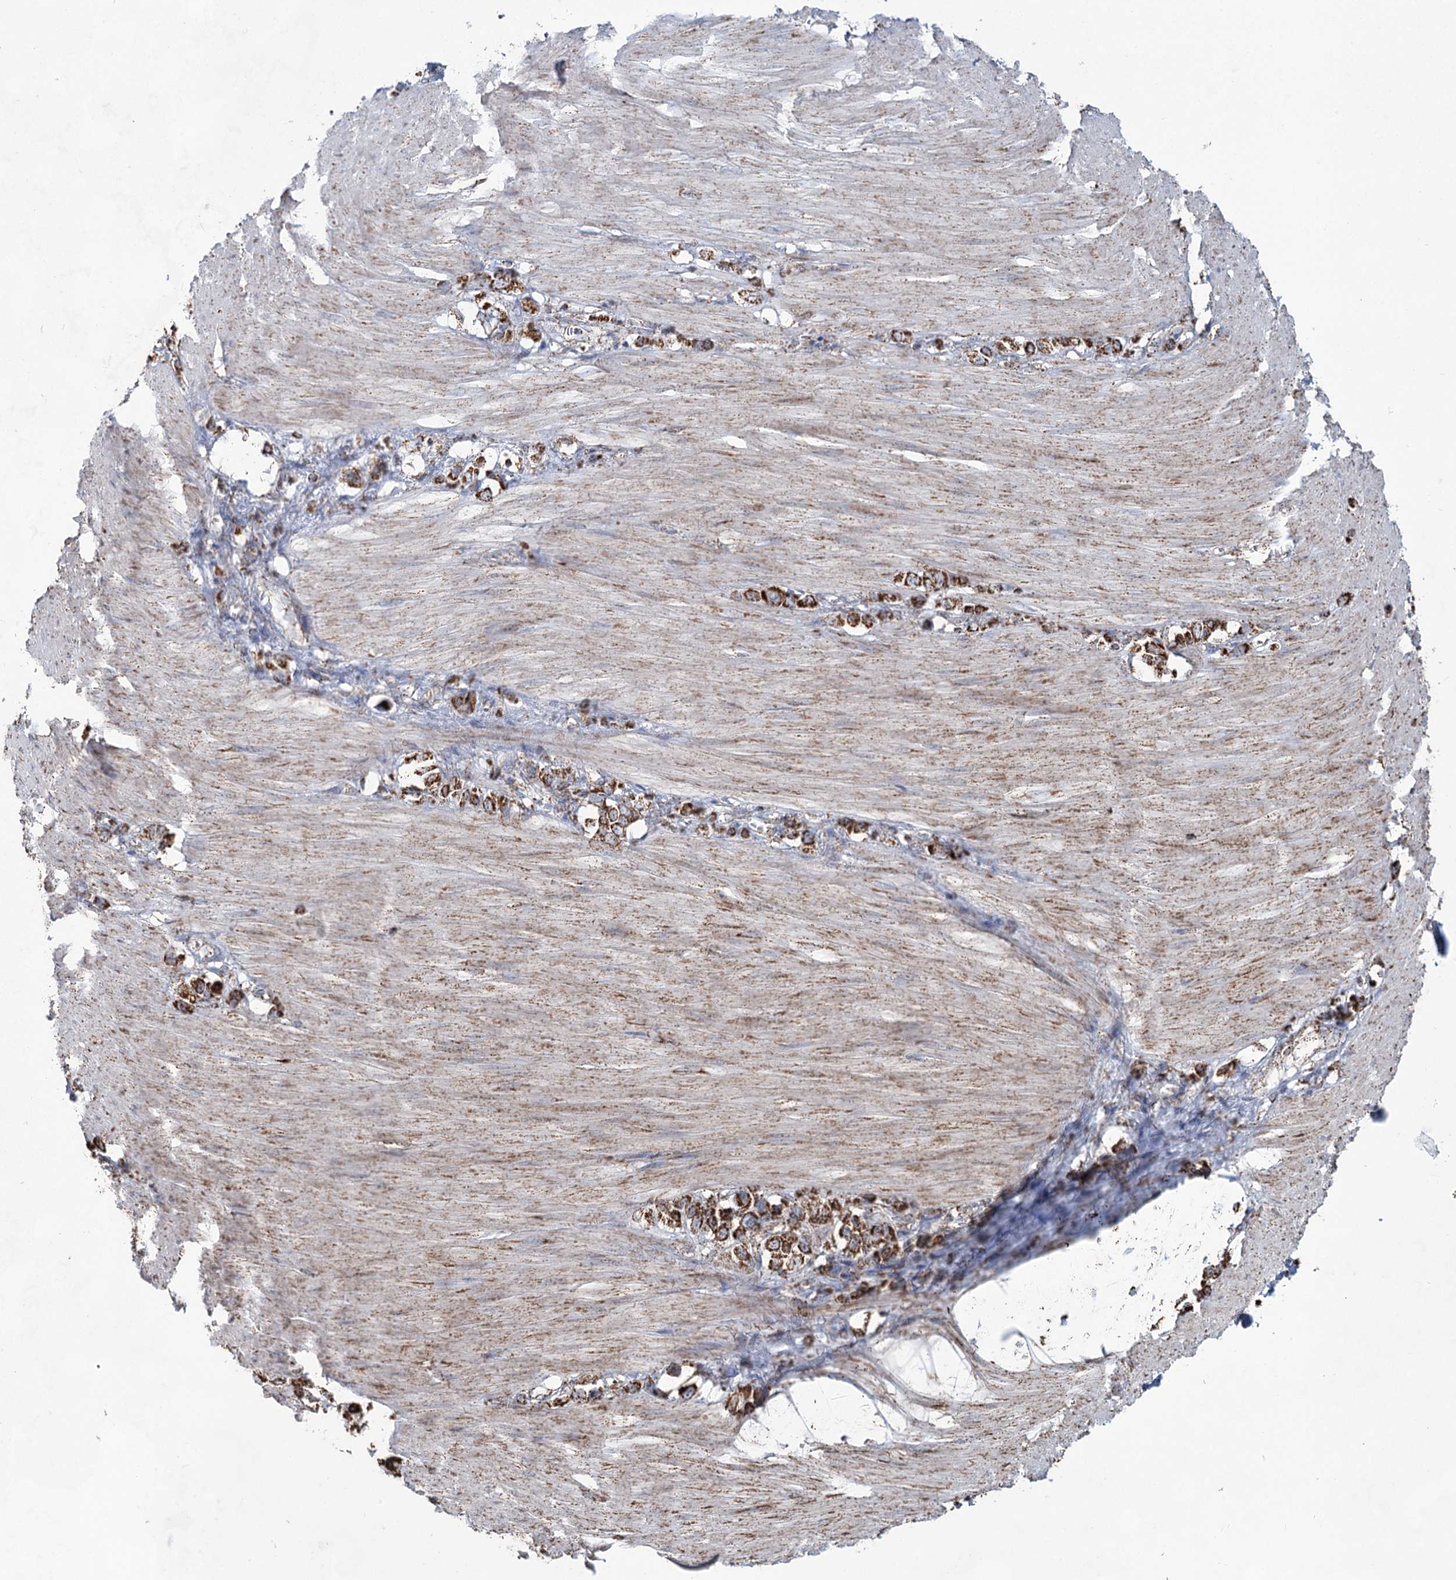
{"staining": {"intensity": "strong", "quantity": ">75%", "location": "cytoplasmic/membranous"}, "tissue": "stomach cancer", "cell_type": "Tumor cells", "image_type": "cancer", "snomed": [{"axis": "morphology", "description": "Adenocarcinoma, NOS"}, {"axis": "topography", "description": "Stomach"}], "caption": "The histopathology image reveals a brown stain indicating the presence of a protein in the cytoplasmic/membranous of tumor cells in adenocarcinoma (stomach).", "gene": "CWF19L1", "patient": {"sex": "female", "age": 65}}